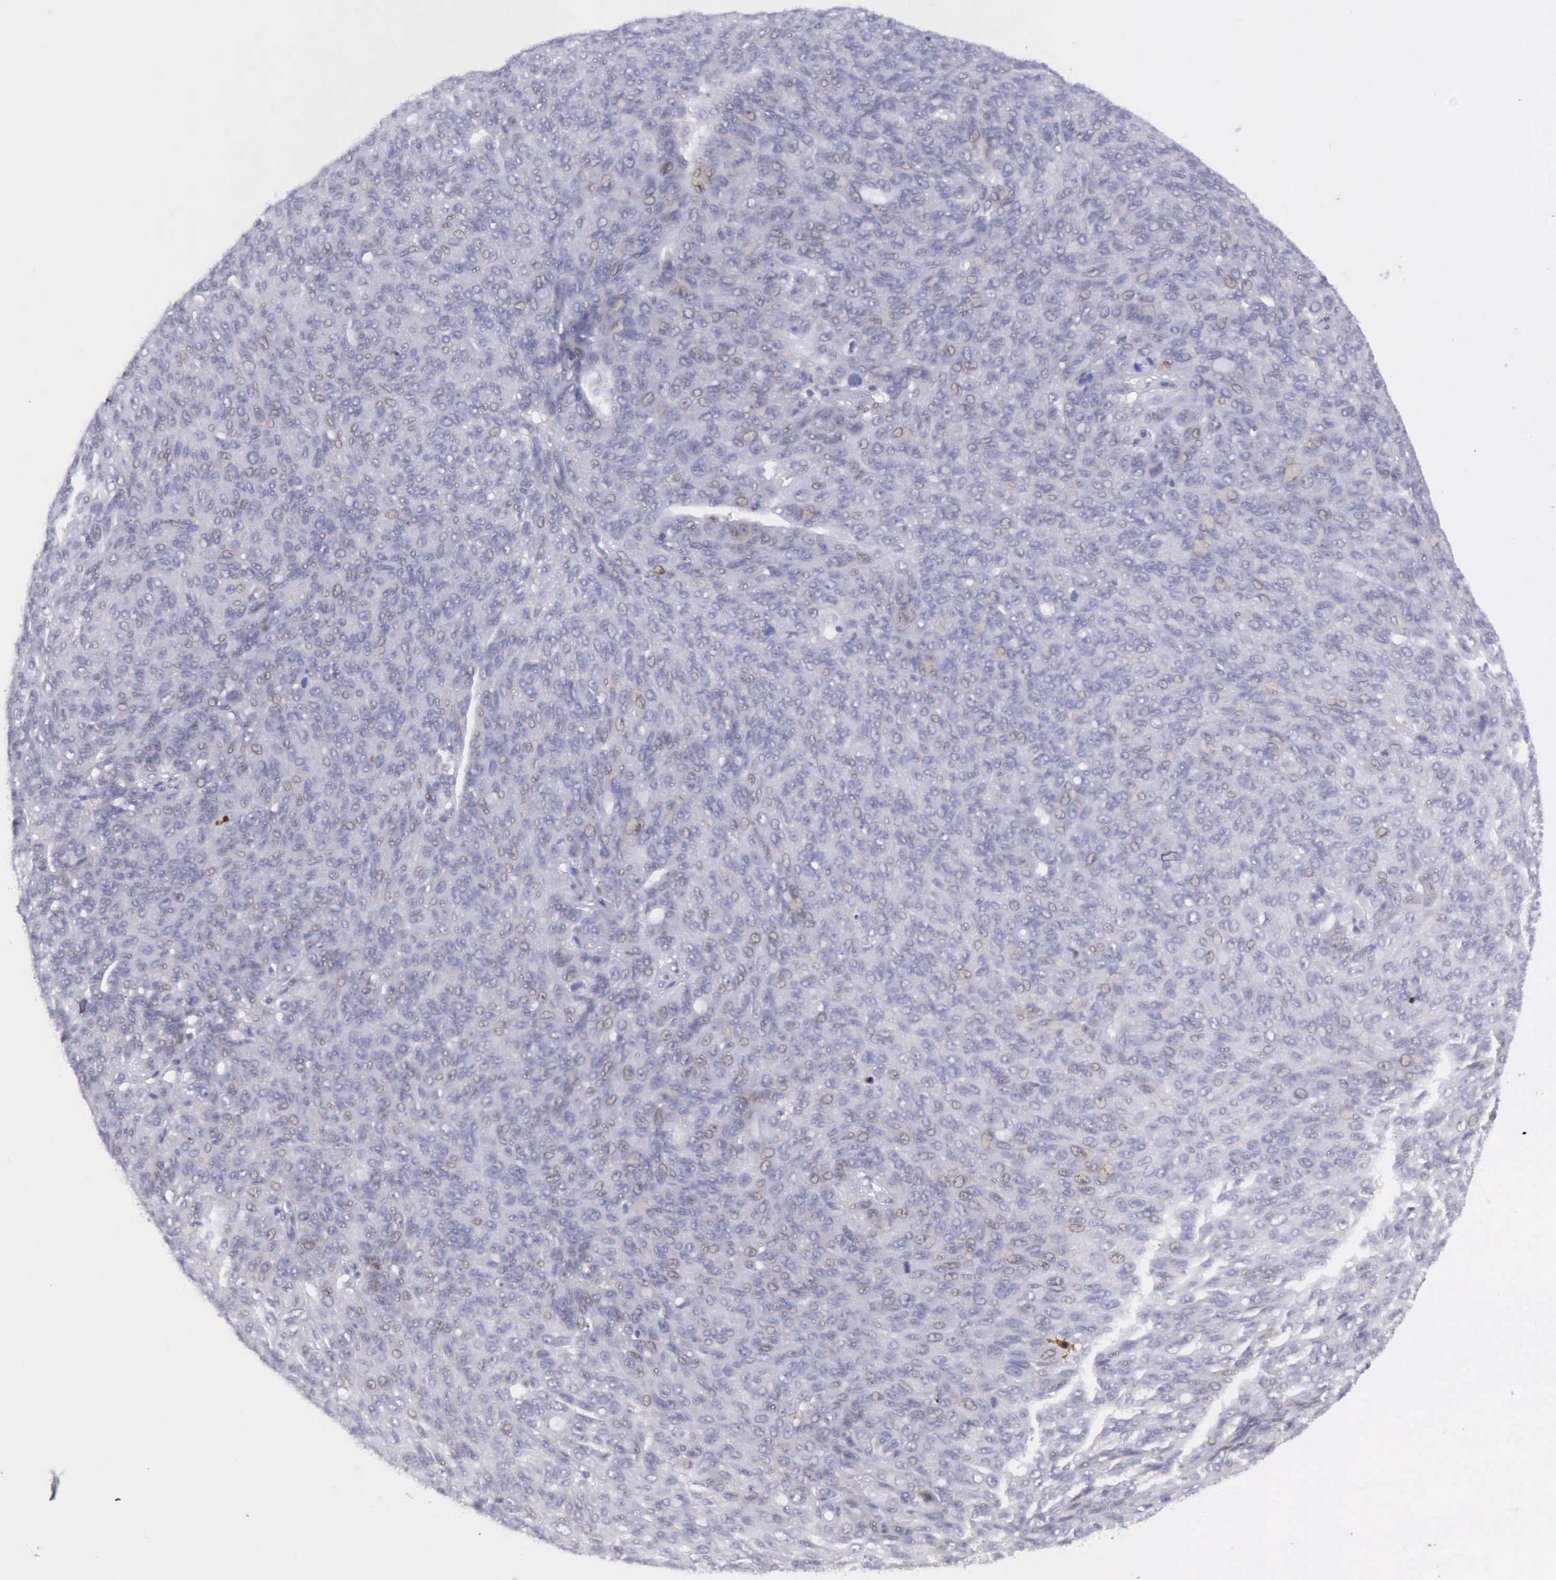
{"staining": {"intensity": "weak", "quantity": "<25%", "location": "nuclear"}, "tissue": "ovarian cancer", "cell_type": "Tumor cells", "image_type": "cancer", "snomed": [{"axis": "morphology", "description": "Carcinoma, endometroid"}, {"axis": "topography", "description": "Ovary"}], "caption": "Micrograph shows no significant protein expression in tumor cells of endometroid carcinoma (ovarian).", "gene": "PARP1", "patient": {"sex": "female", "age": 60}}